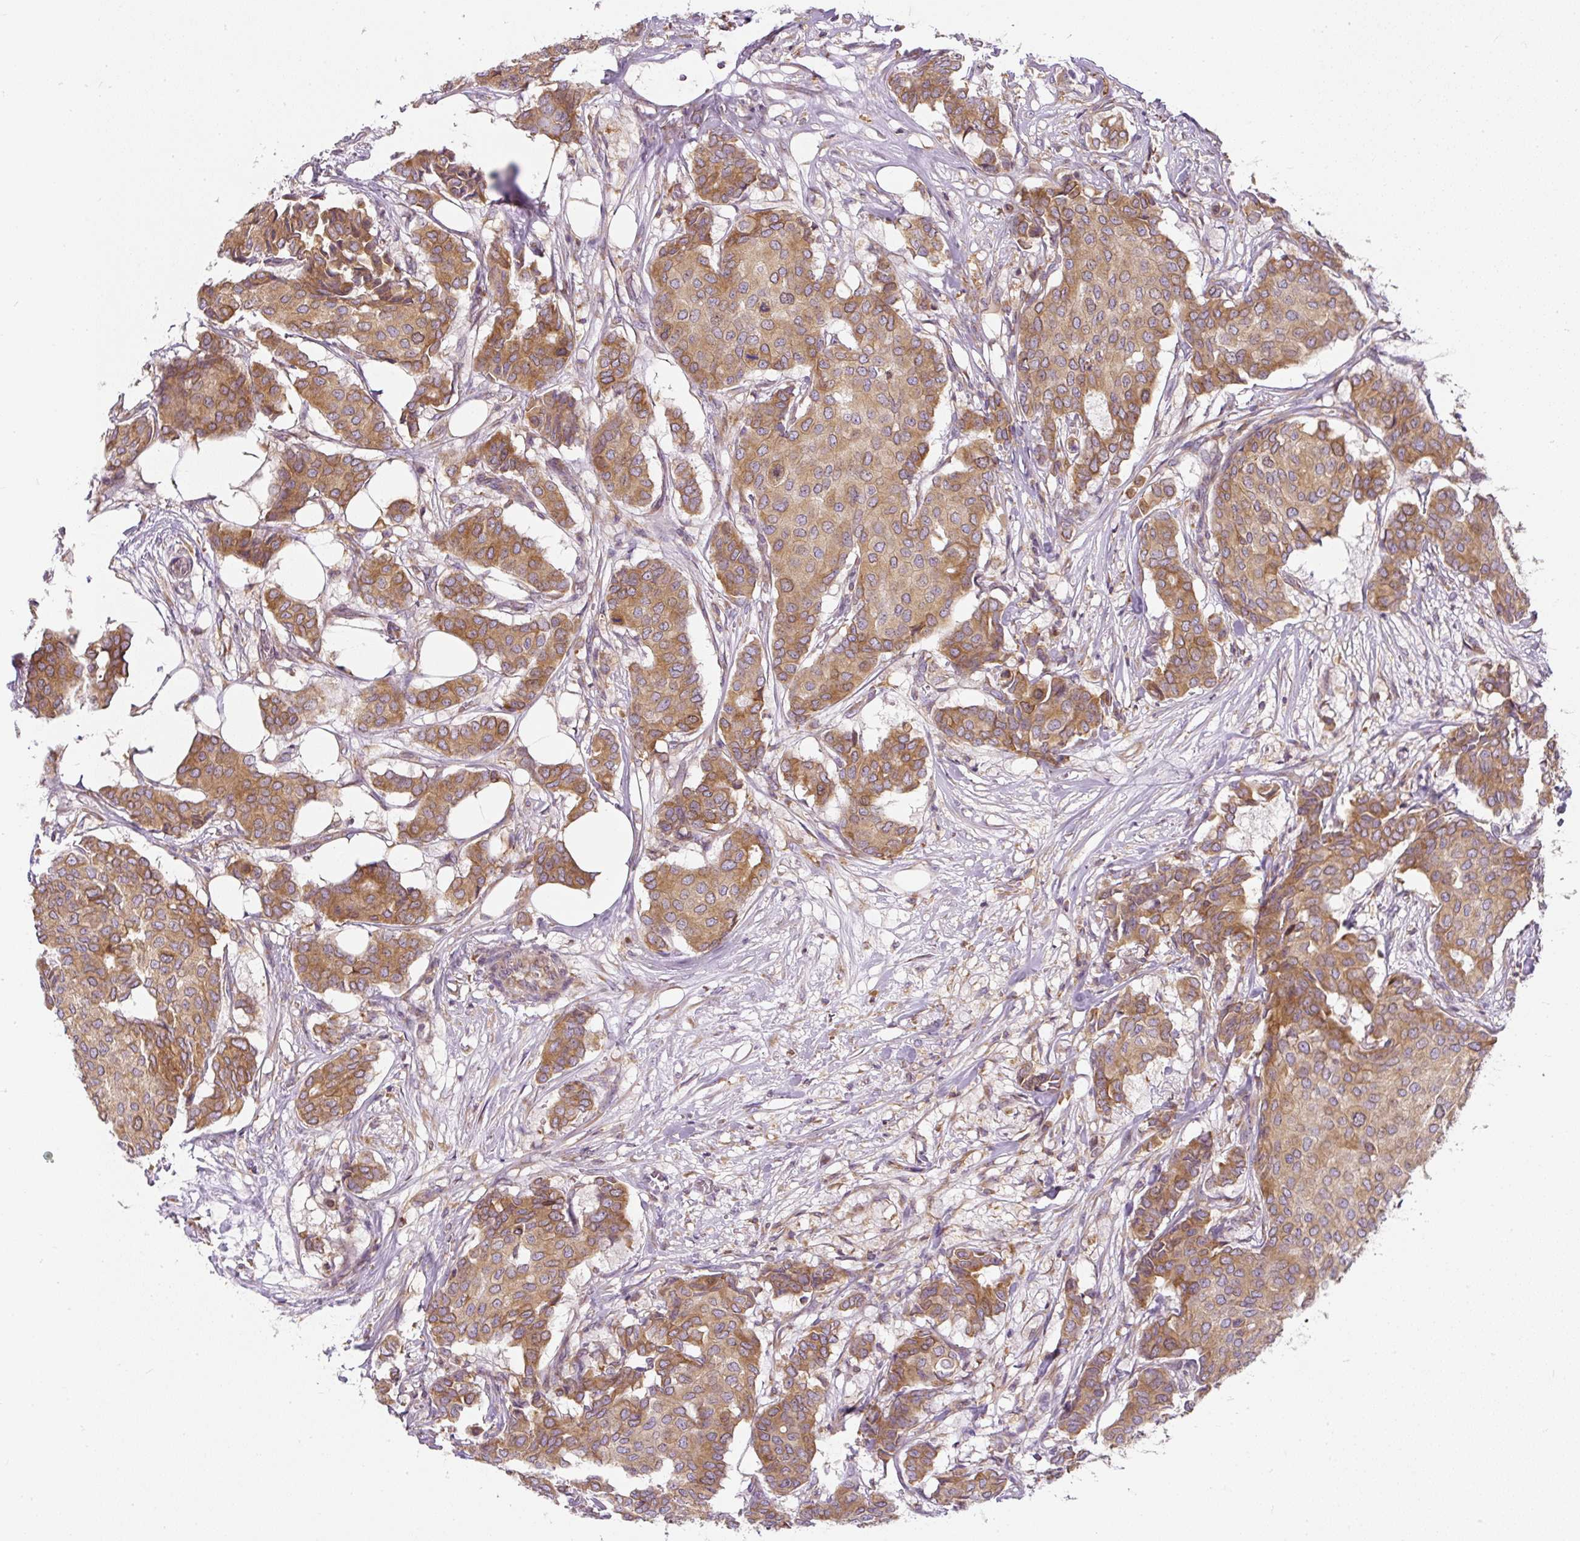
{"staining": {"intensity": "moderate", "quantity": ">75%", "location": "cytoplasmic/membranous"}, "tissue": "breast cancer", "cell_type": "Tumor cells", "image_type": "cancer", "snomed": [{"axis": "morphology", "description": "Duct carcinoma"}, {"axis": "topography", "description": "Breast"}], "caption": "This is a micrograph of immunohistochemistry staining of breast cancer, which shows moderate expression in the cytoplasmic/membranous of tumor cells.", "gene": "CYP20A1", "patient": {"sex": "female", "age": 75}}